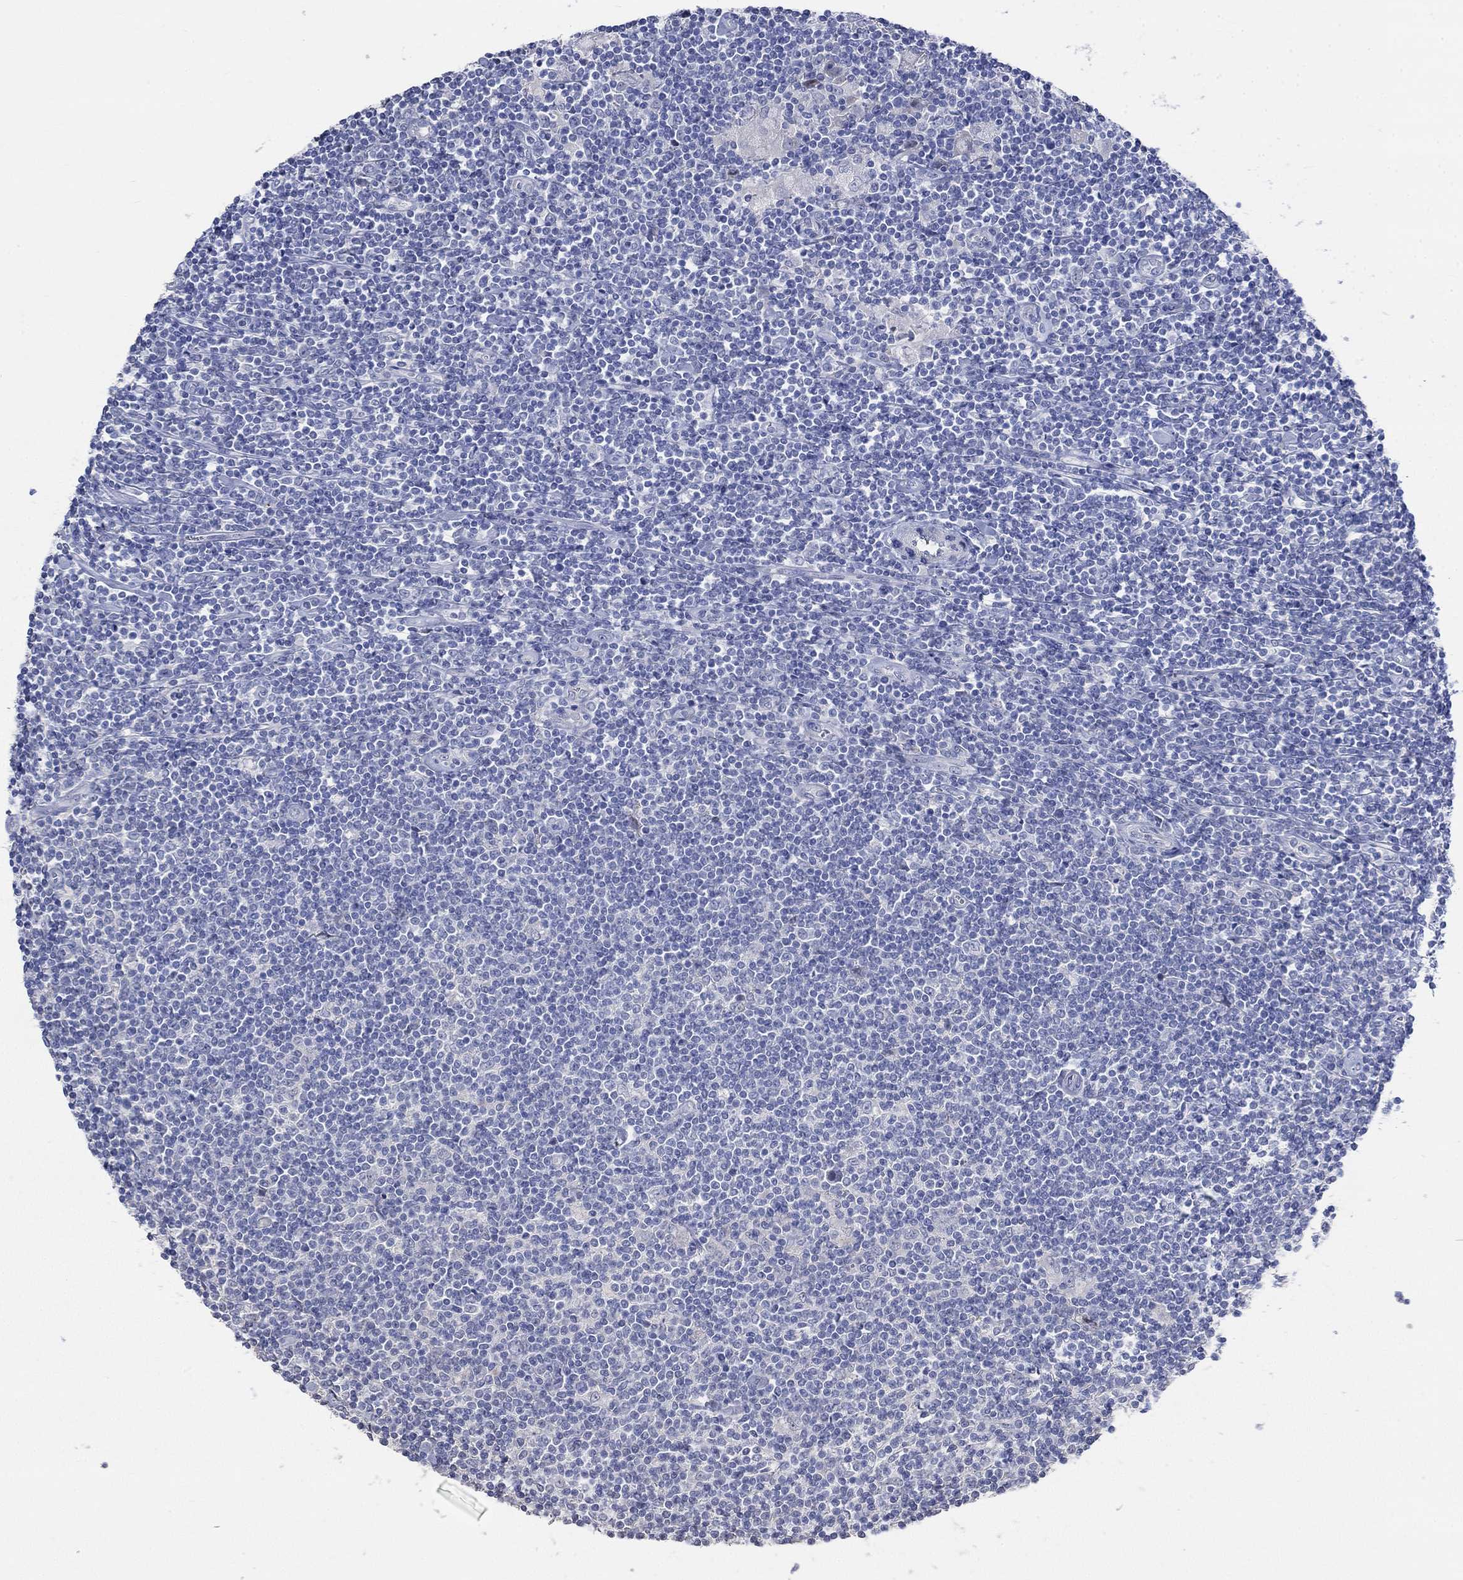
{"staining": {"intensity": "negative", "quantity": "none", "location": "none"}, "tissue": "lymphoma", "cell_type": "Tumor cells", "image_type": "cancer", "snomed": [{"axis": "morphology", "description": "Hodgkin's disease, NOS"}, {"axis": "topography", "description": "Lymph node"}], "caption": "Photomicrograph shows no protein staining in tumor cells of Hodgkin's disease tissue.", "gene": "PNMA5", "patient": {"sex": "male", "age": 40}}